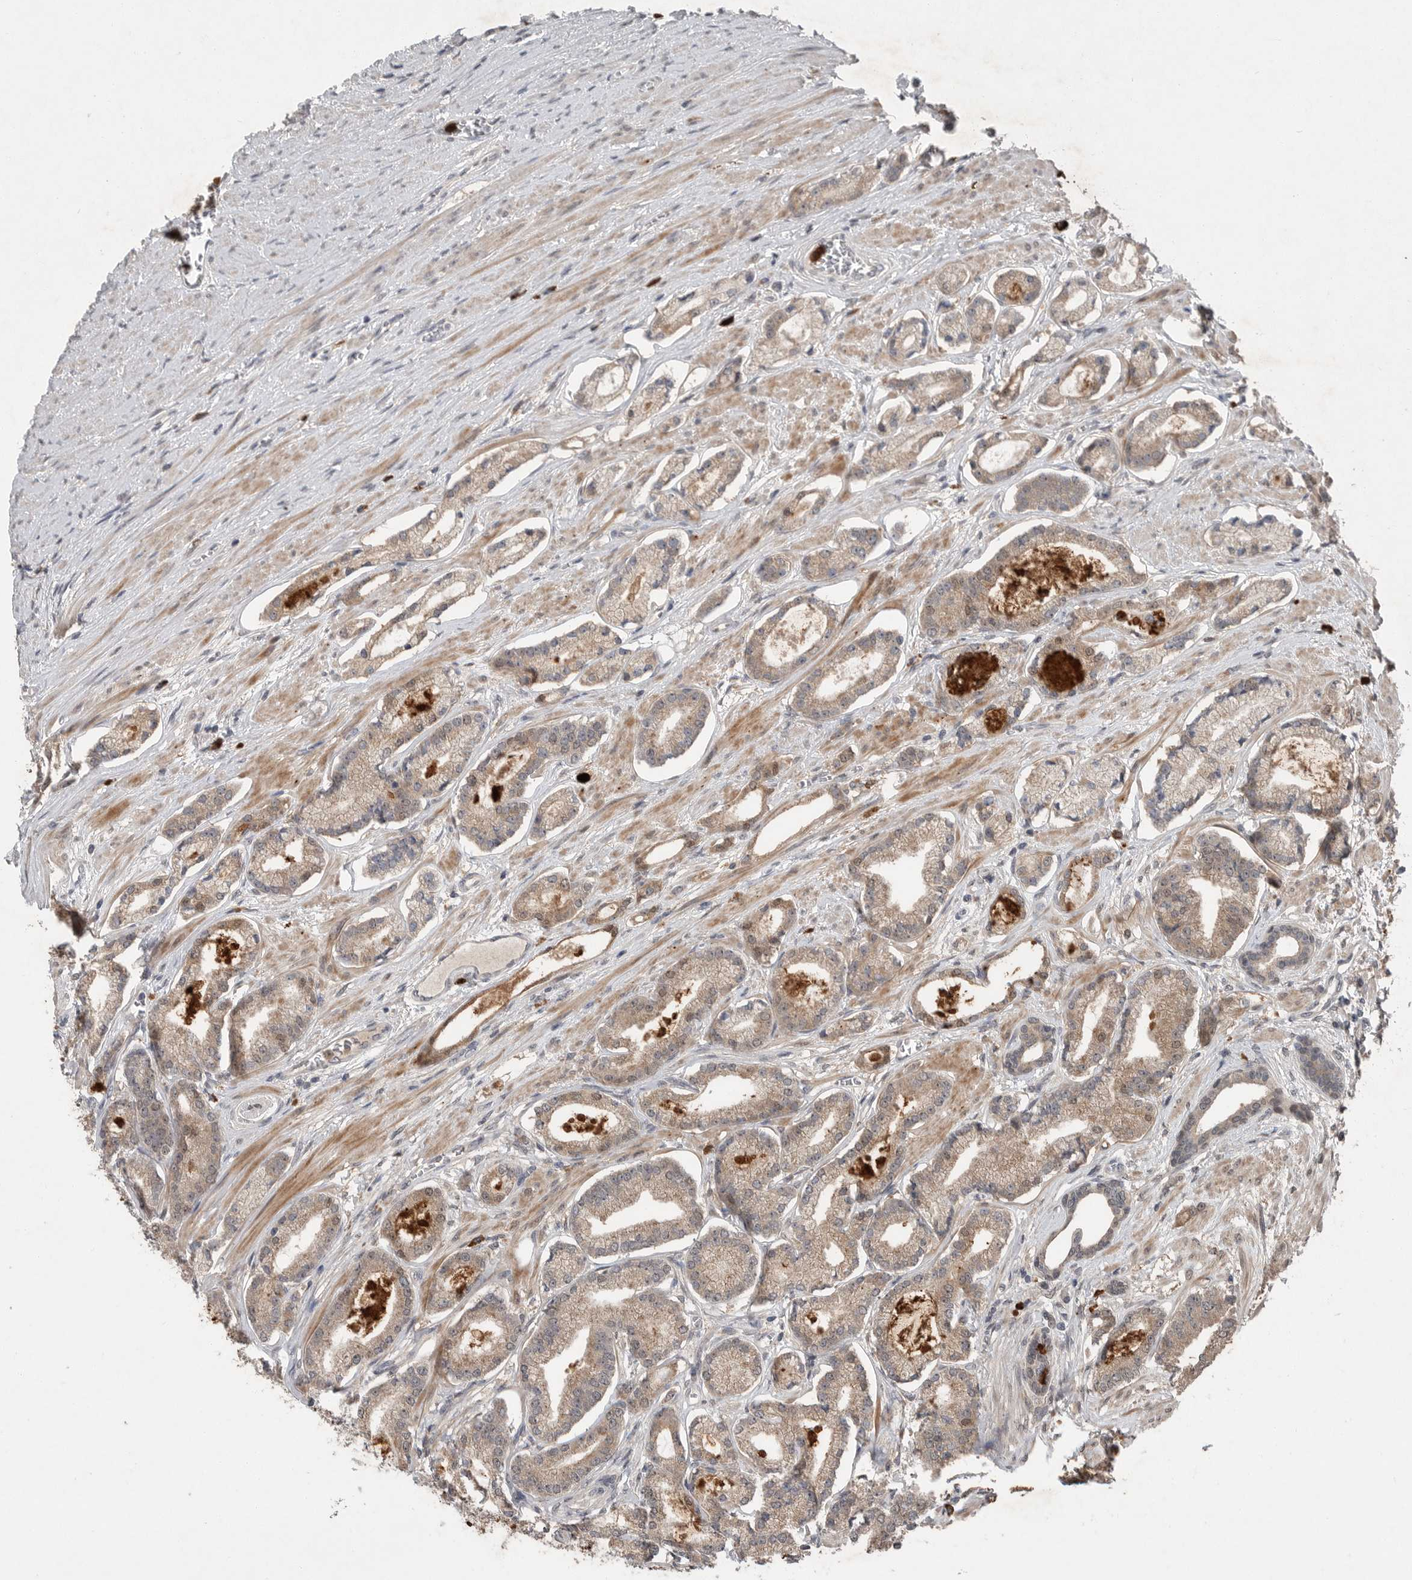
{"staining": {"intensity": "weak", "quantity": ">75%", "location": "cytoplasmic/membranous"}, "tissue": "prostate cancer", "cell_type": "Tumor cells", "image_type": "cancer", "snomed": [{"axis": "morphology", "description": "Adenocarcinoma, Low grade"}, {"axis": "topography", "description": "Prostate"}], "caption": "Brown immunohistochemical staining in human adenocarcinoma (low-grade) (prostate) exhibits weak cytoplasmic/membranous expression in about >75% of tumor cells.", "gene": "SCP2", "patient": {"sex": "male", "age": 60}}